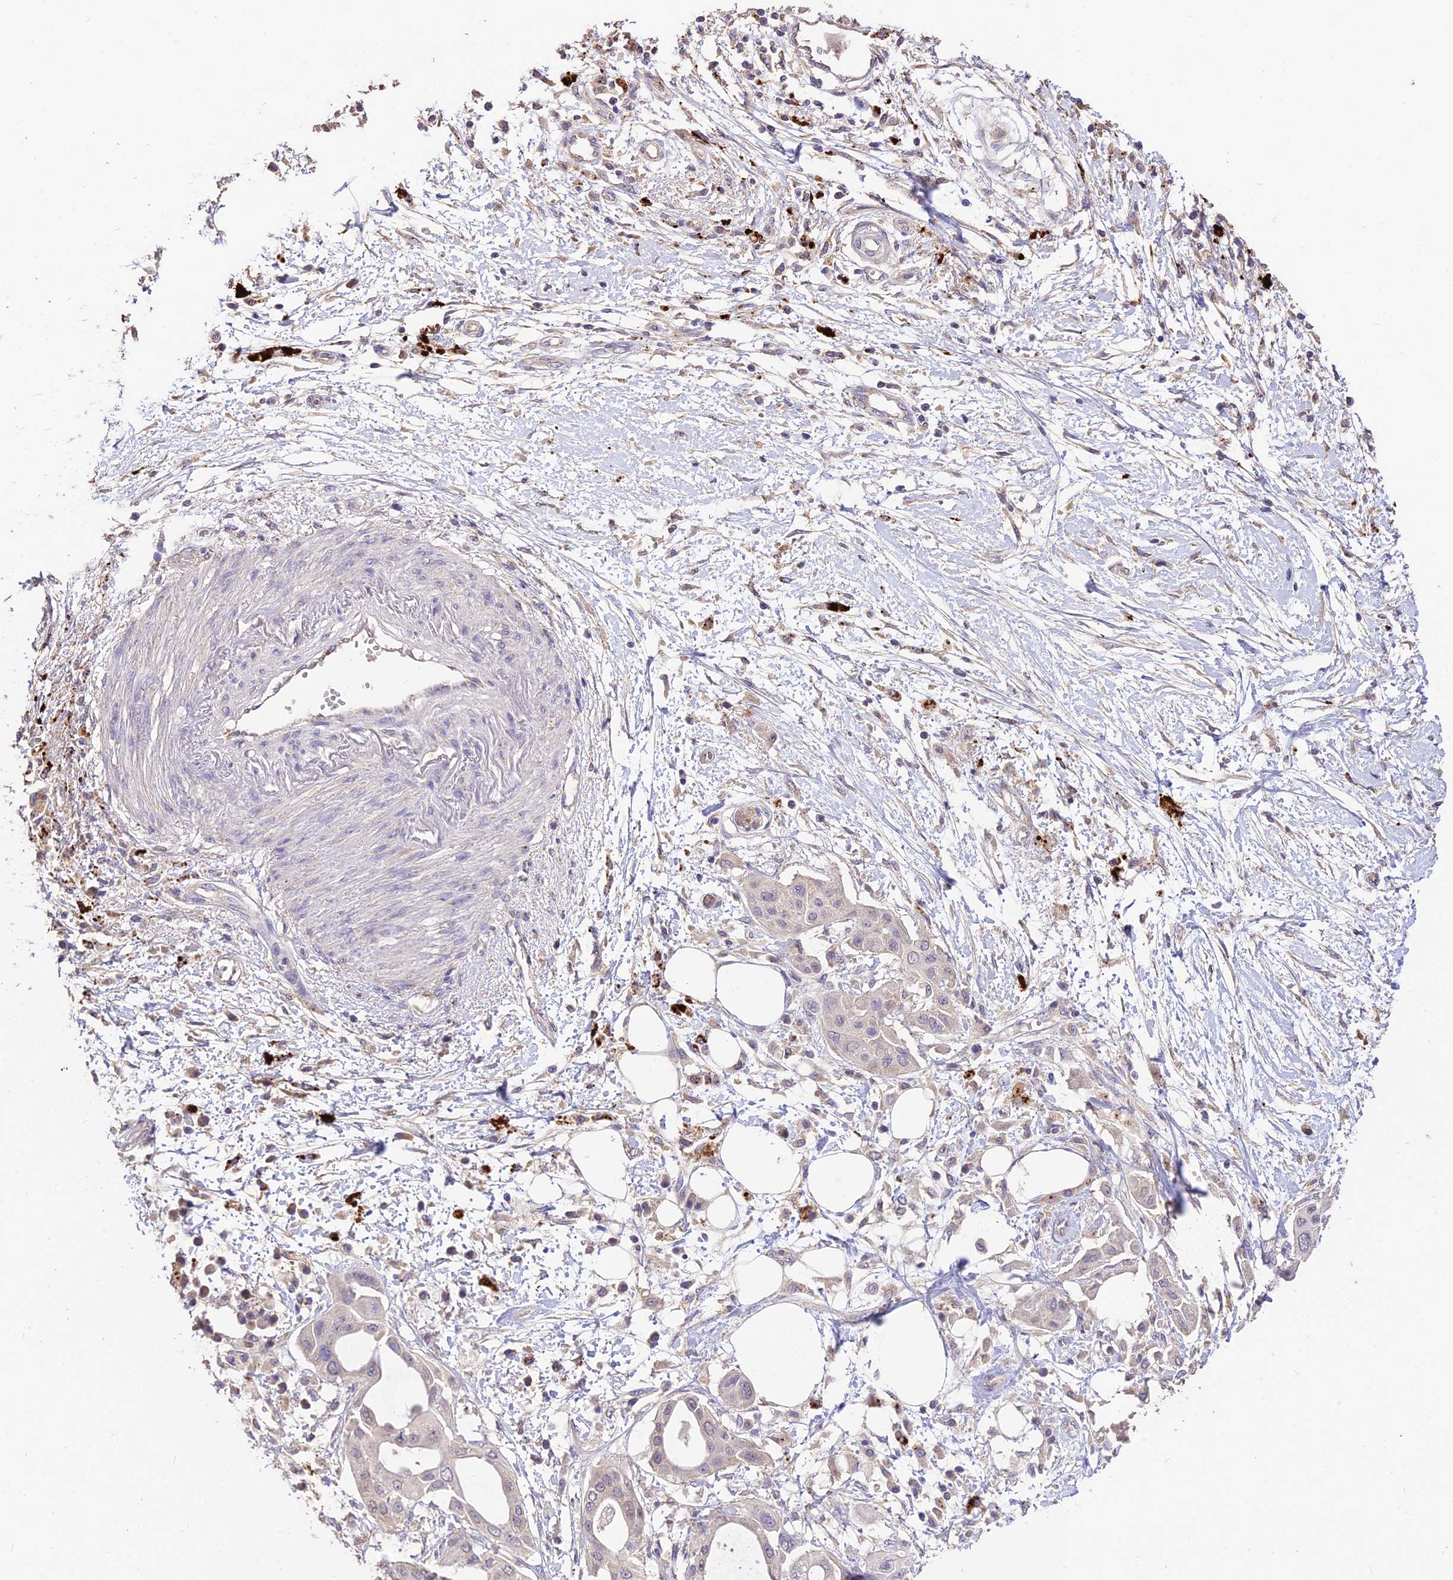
{"staining": {"intensity": "negative", "quantity": "none", "location": "none"}, "tissue": "pancreatic cancer", "cell_type": "Tumor cells", "image_type": "cancer", "snomed": [{"axis": "morphology", "description": "Adenocarcinoma, NOS"}, {"axis": "topography", "description": "Pancreas"}], "caption": "Immunohistochemical staining of human adenocarcinoma (pancreatic) demonstrates no significant positivity in tumor cells.", "gene": "SDHD", "patient": {"sex": "male", "age": 68}}